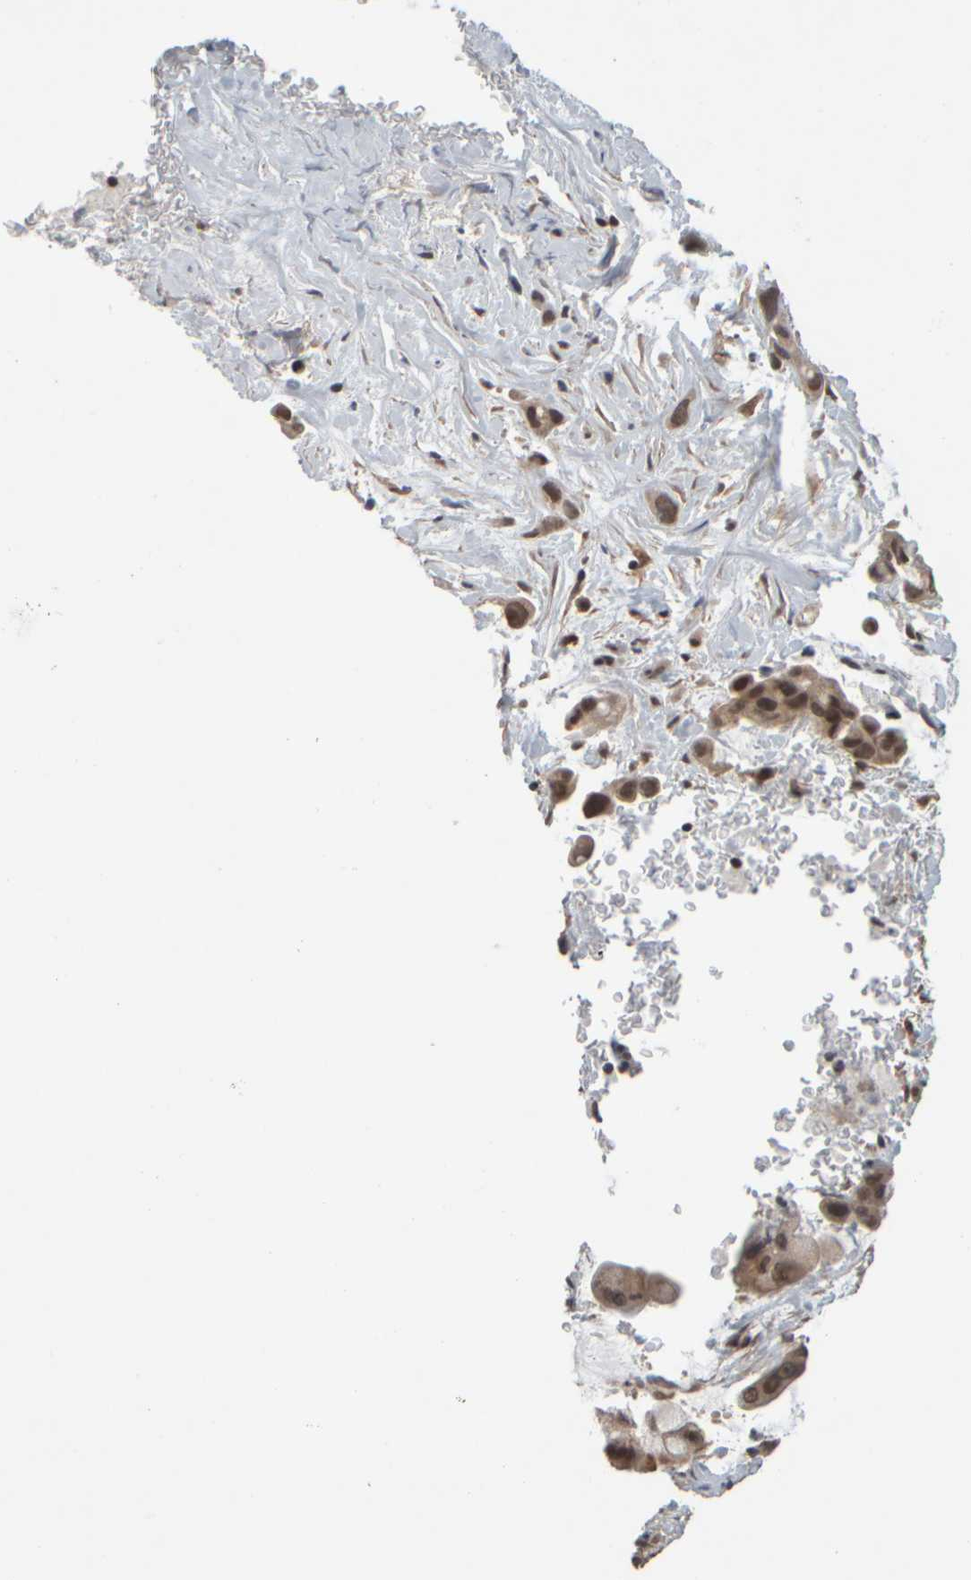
{"staining": {"intensity": "weak", "quantity": ">75%", "location": "cytoplasmic/membranous,nuclear"}, "tissue": "pancreatic cancer", "cell_type": "Tumor cells", "image_type": "cancer", "snomed": [{"axis": "morphology", "description": "Adenocarcinoma, NOS"}, {"axis": "topography", "description": "Pancreas"}], "caption": "A photomicrograph of pancreatic cancer stained for a protein shows weak cytoplasmic/membranous and nuclear brown staining in tumor cells. The staining is performed using DAB (3,3'-diaminobenzidine) brown chromogen to label protein expression. The nuclei are counter-stained blue using hematoxylin.", "gene": "SYNRG", "patient": {"sex": "male", "age": 53}}